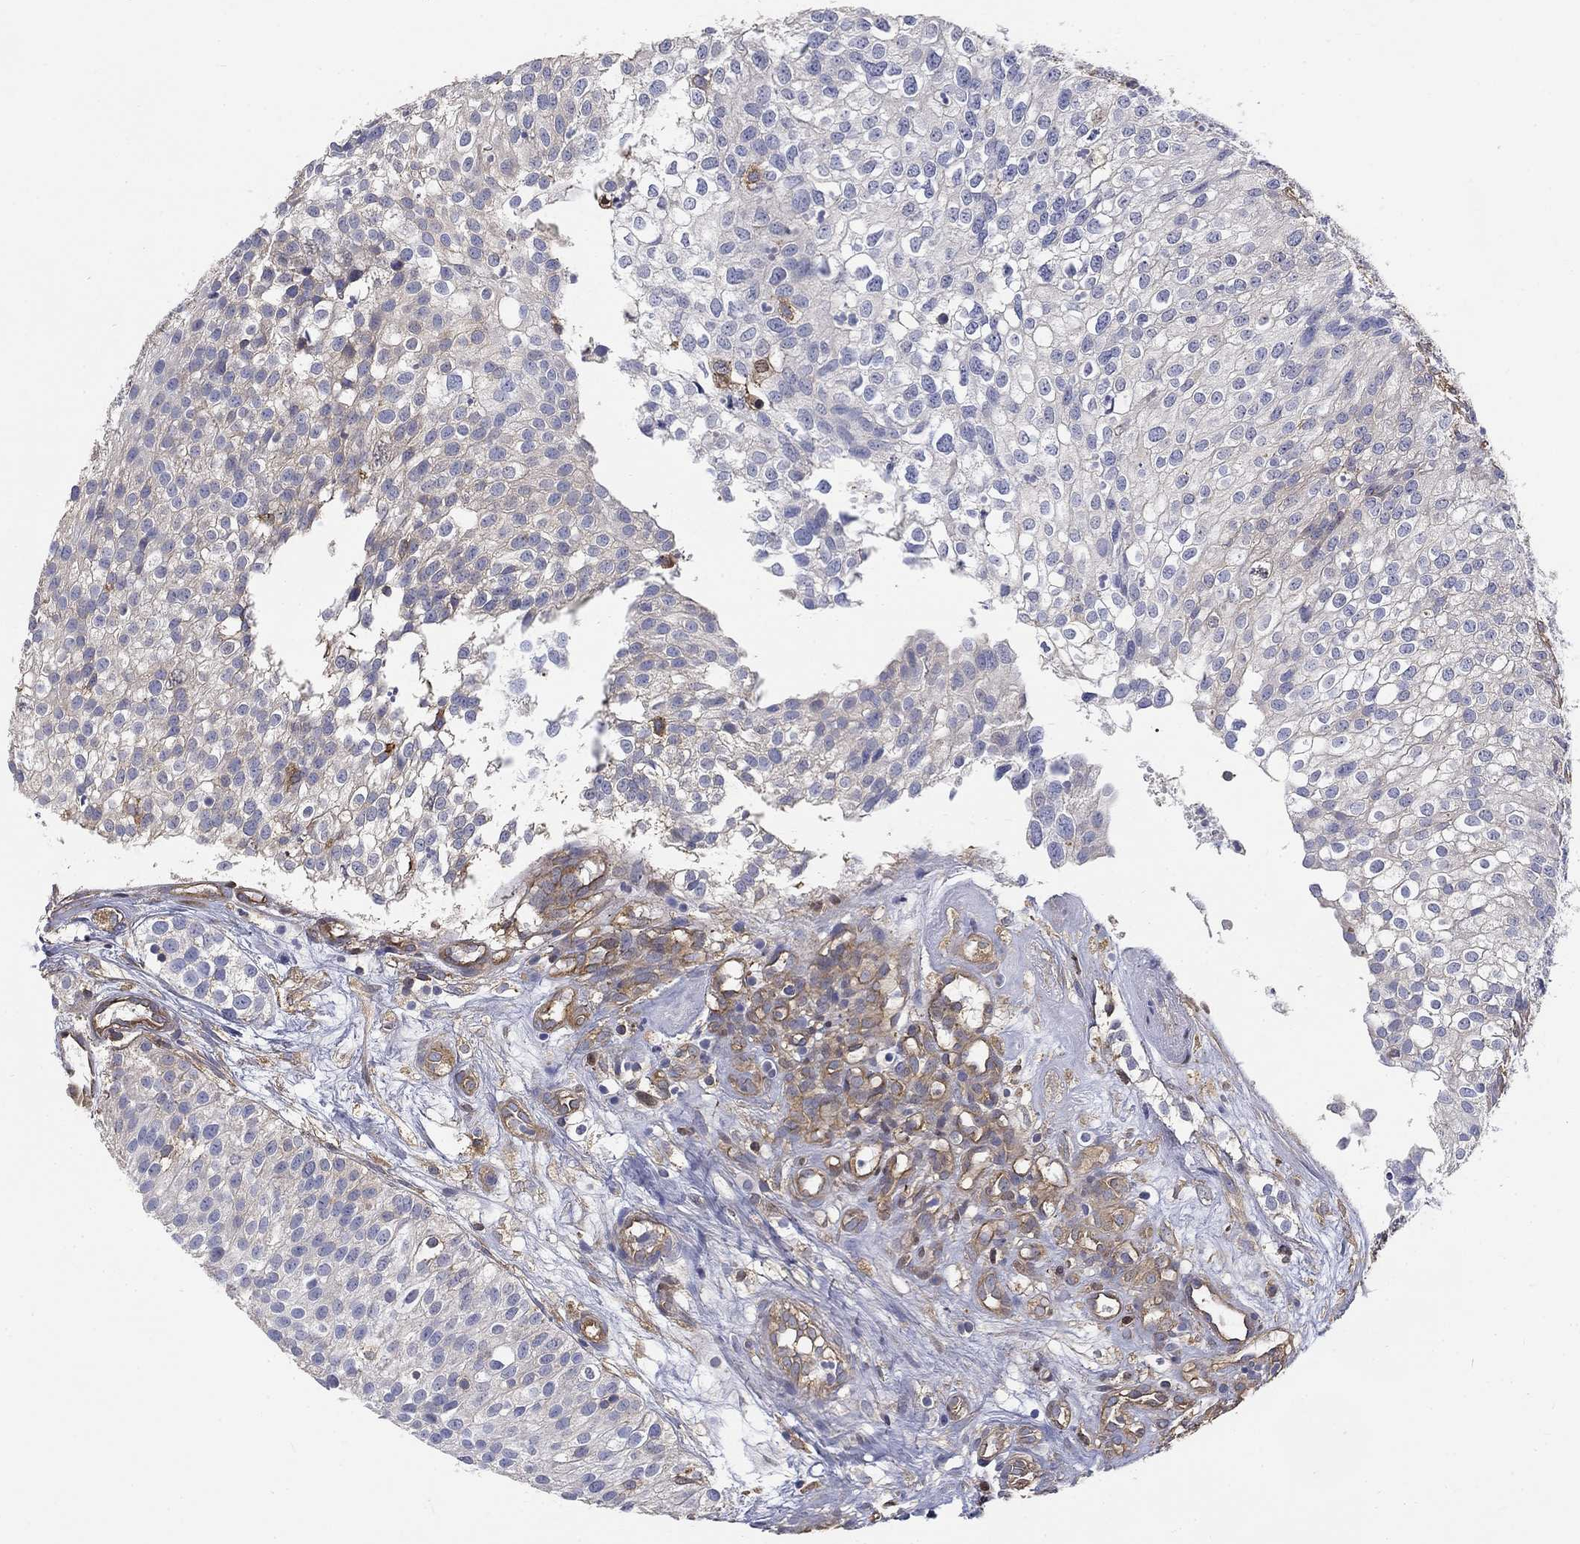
{"staining": {"intensity": "weak", "quantity": "<25%", "location": "cytoplasmic/membranous"}, "tissue": "urothelial cancer", "cell_type": "Tumor cells", "image_type": "cancer", "snomed": [{"axis": "morphology", "description": "Urothelial carcinoma, High grade"}, {"axis": "topography", "description": "Urinary bladder"}], "caption": "Immunohistochemical staining of human urothelial carcinoma (high-grade) displays no significant positivity in tumor cells.", "gene": "DPYSL2", "patient": {"sex": "female", "age": 79}}